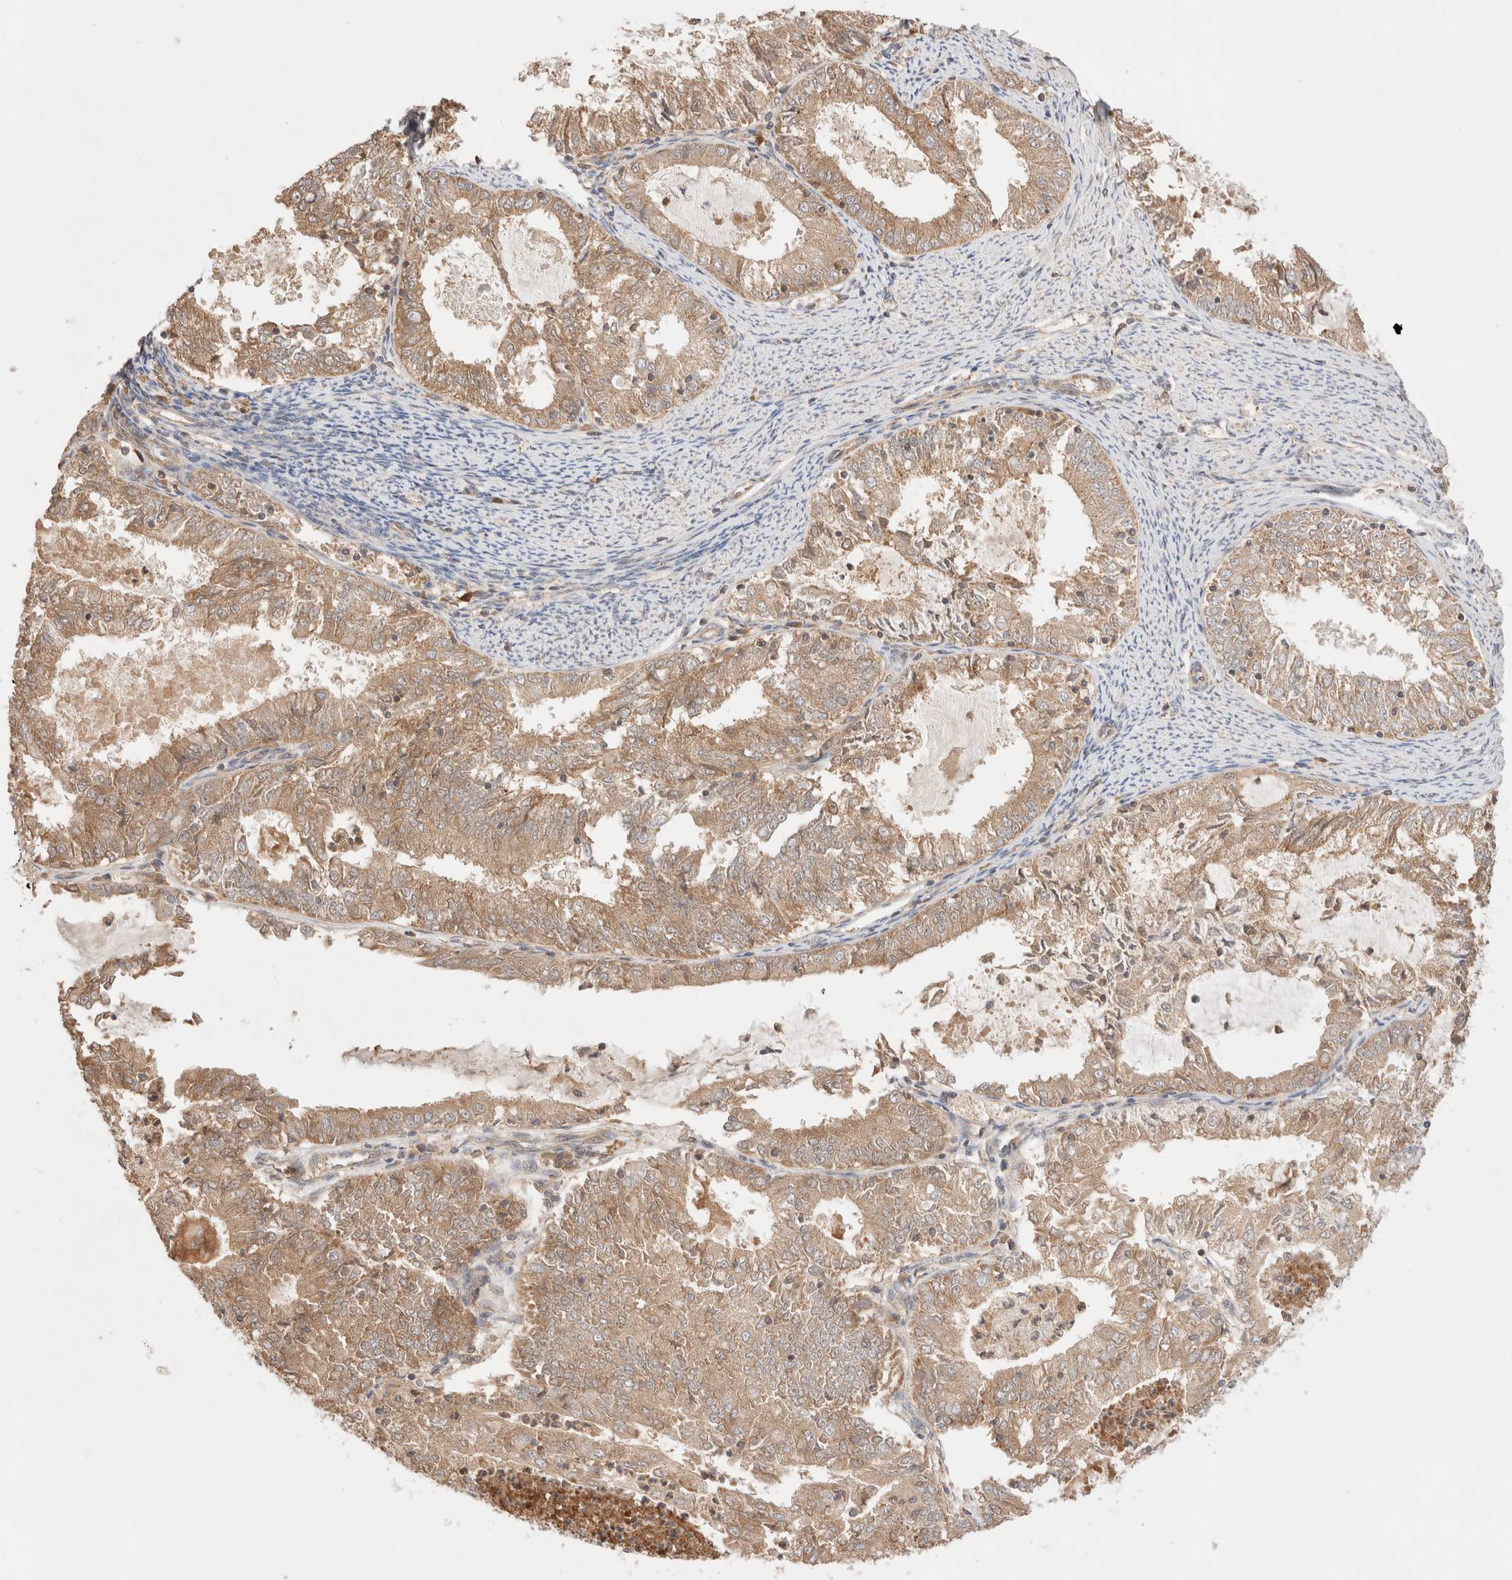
{"staining": {"intensity": "weak", "quantity": ">75%", "location": "cytoplasmic/membranous"}, "tissue": "endometrial cancer", "cell_type": "Tumor cells", "image_type": "cancer", "snomed": [{"axis": "morphology", "description": "Adenocarcinoma, NOS"}, {"axis": "topography", "description": "Endometrium"}], "caption": "Weak cytoplasmic/membranous staining is seen in about >75% of tumor cells in endometrial cancer (adenocarcinoma). (brown staining indicates protein expression, while blue staining denotes nuclei).", "gene": "CARNMT1", "patient": {"sex": "female", "age": 57}}